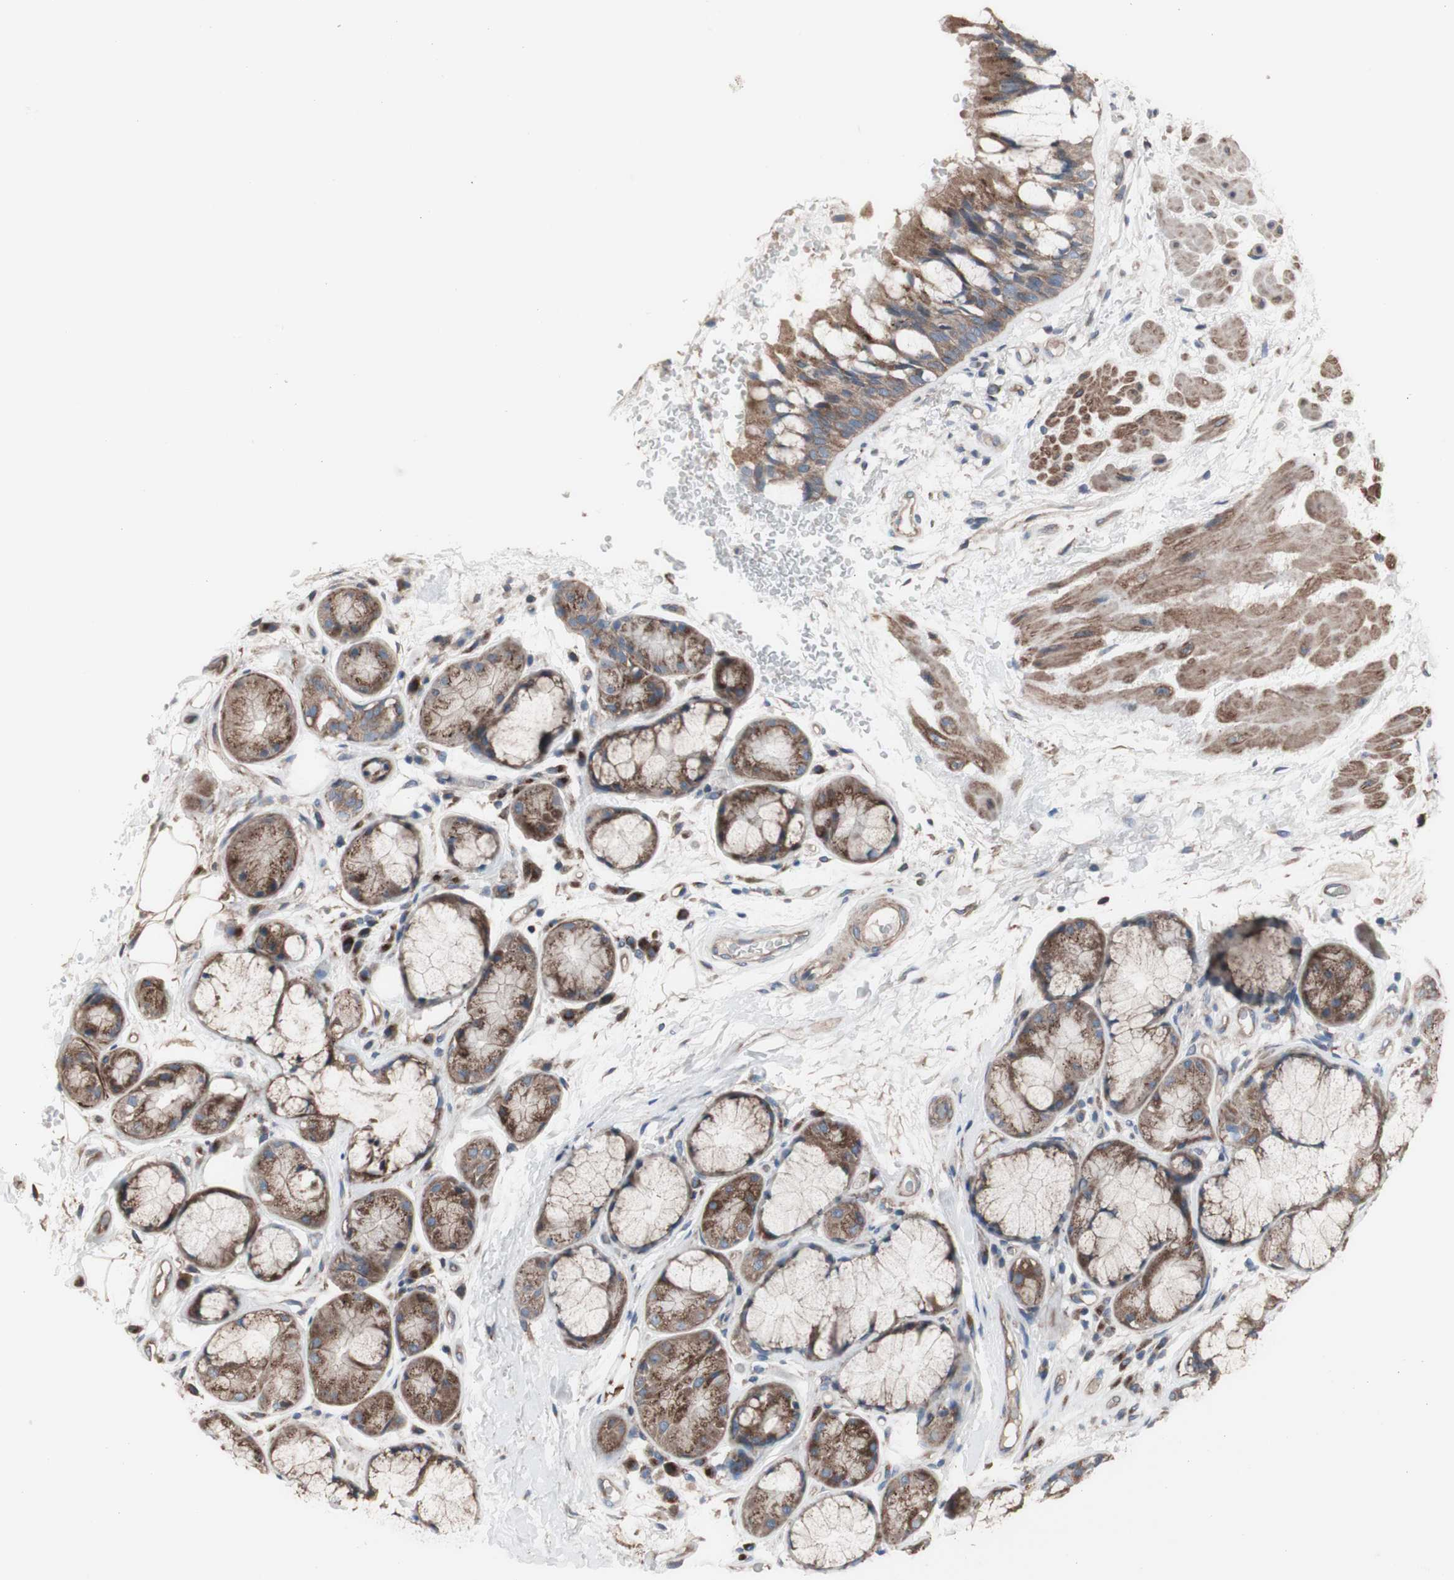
{"staining": {"intensity": "moderate", "quantity": ">75%", "location": "cytoplasmic/membranous"}, "tissue": "bronchus", "cell_type": "Respiratory epithelial cells", "image_type": "normal", "snomed": [{"axis": "morphology", "description": "Normal tissue, NOS"}, {"axis": "topography", "description": "Bronchus"}], "caption": "This micrograph reveals immunohistochemistry (IHC) staining of benign human bronchus, with medium moderate cytoplasmic/membranous staining in approximately >75% of respiratory epithelial cells.", "gene": "COPB1", "patient": {"sex": "male", "age": 66}}